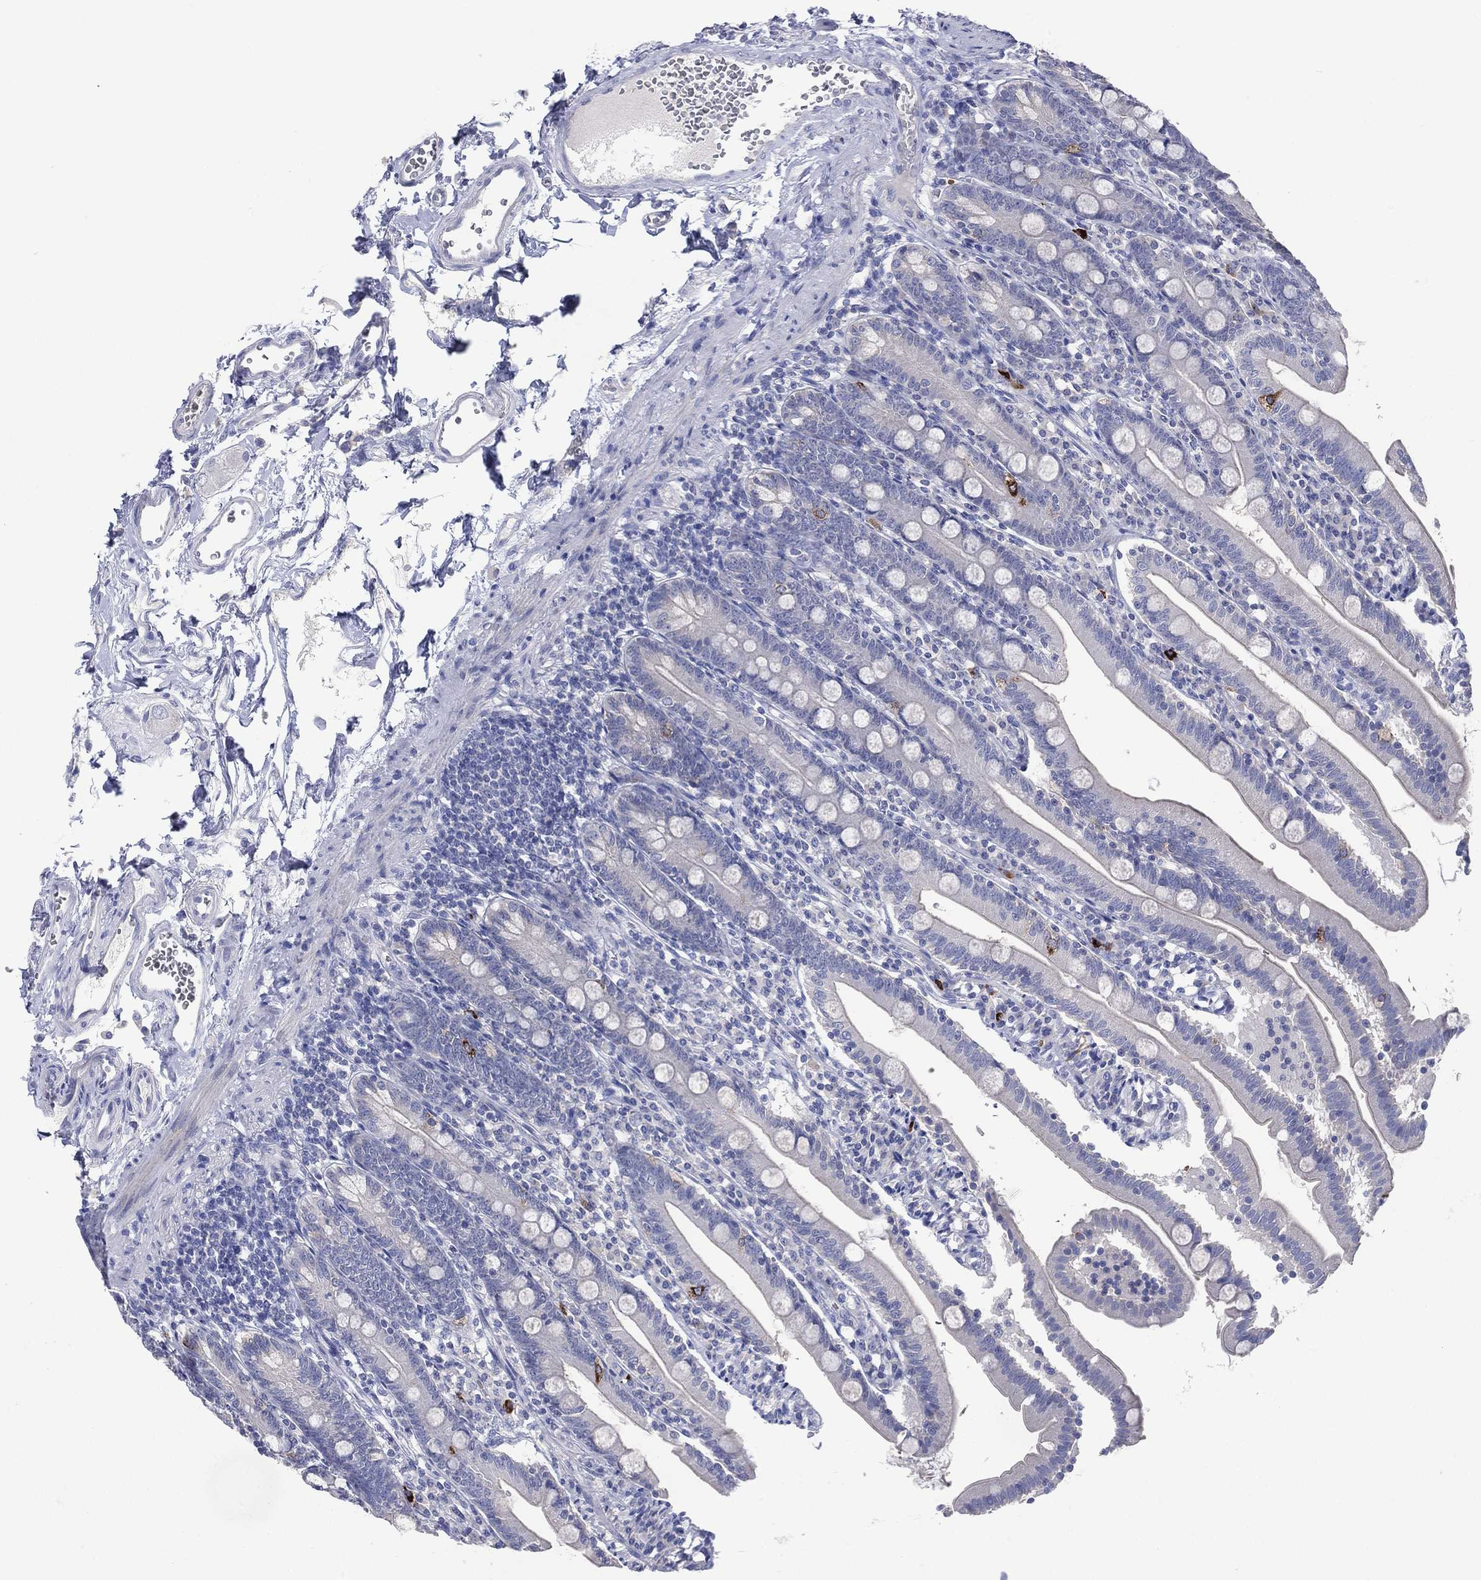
{"staining": {"intensity": "negative", "quantity": "none", "location": "none"}, "tissue": "duodenum", "cell_type": "Glandular cells", "image_type": "normal", "snomed": [{"axis": "morphology", "description": "Normal tissue, NOS"}, {"axis": "topography", "description": "Duodenum"}], "caption": "Immunohistochemistry histopathology image of unremarkable human duodenum stained for a protein (brown), which demonstrates no expression in glandular cells.", "gene": "DNAH6", "patient": {"sex": "female", "age": 67}}